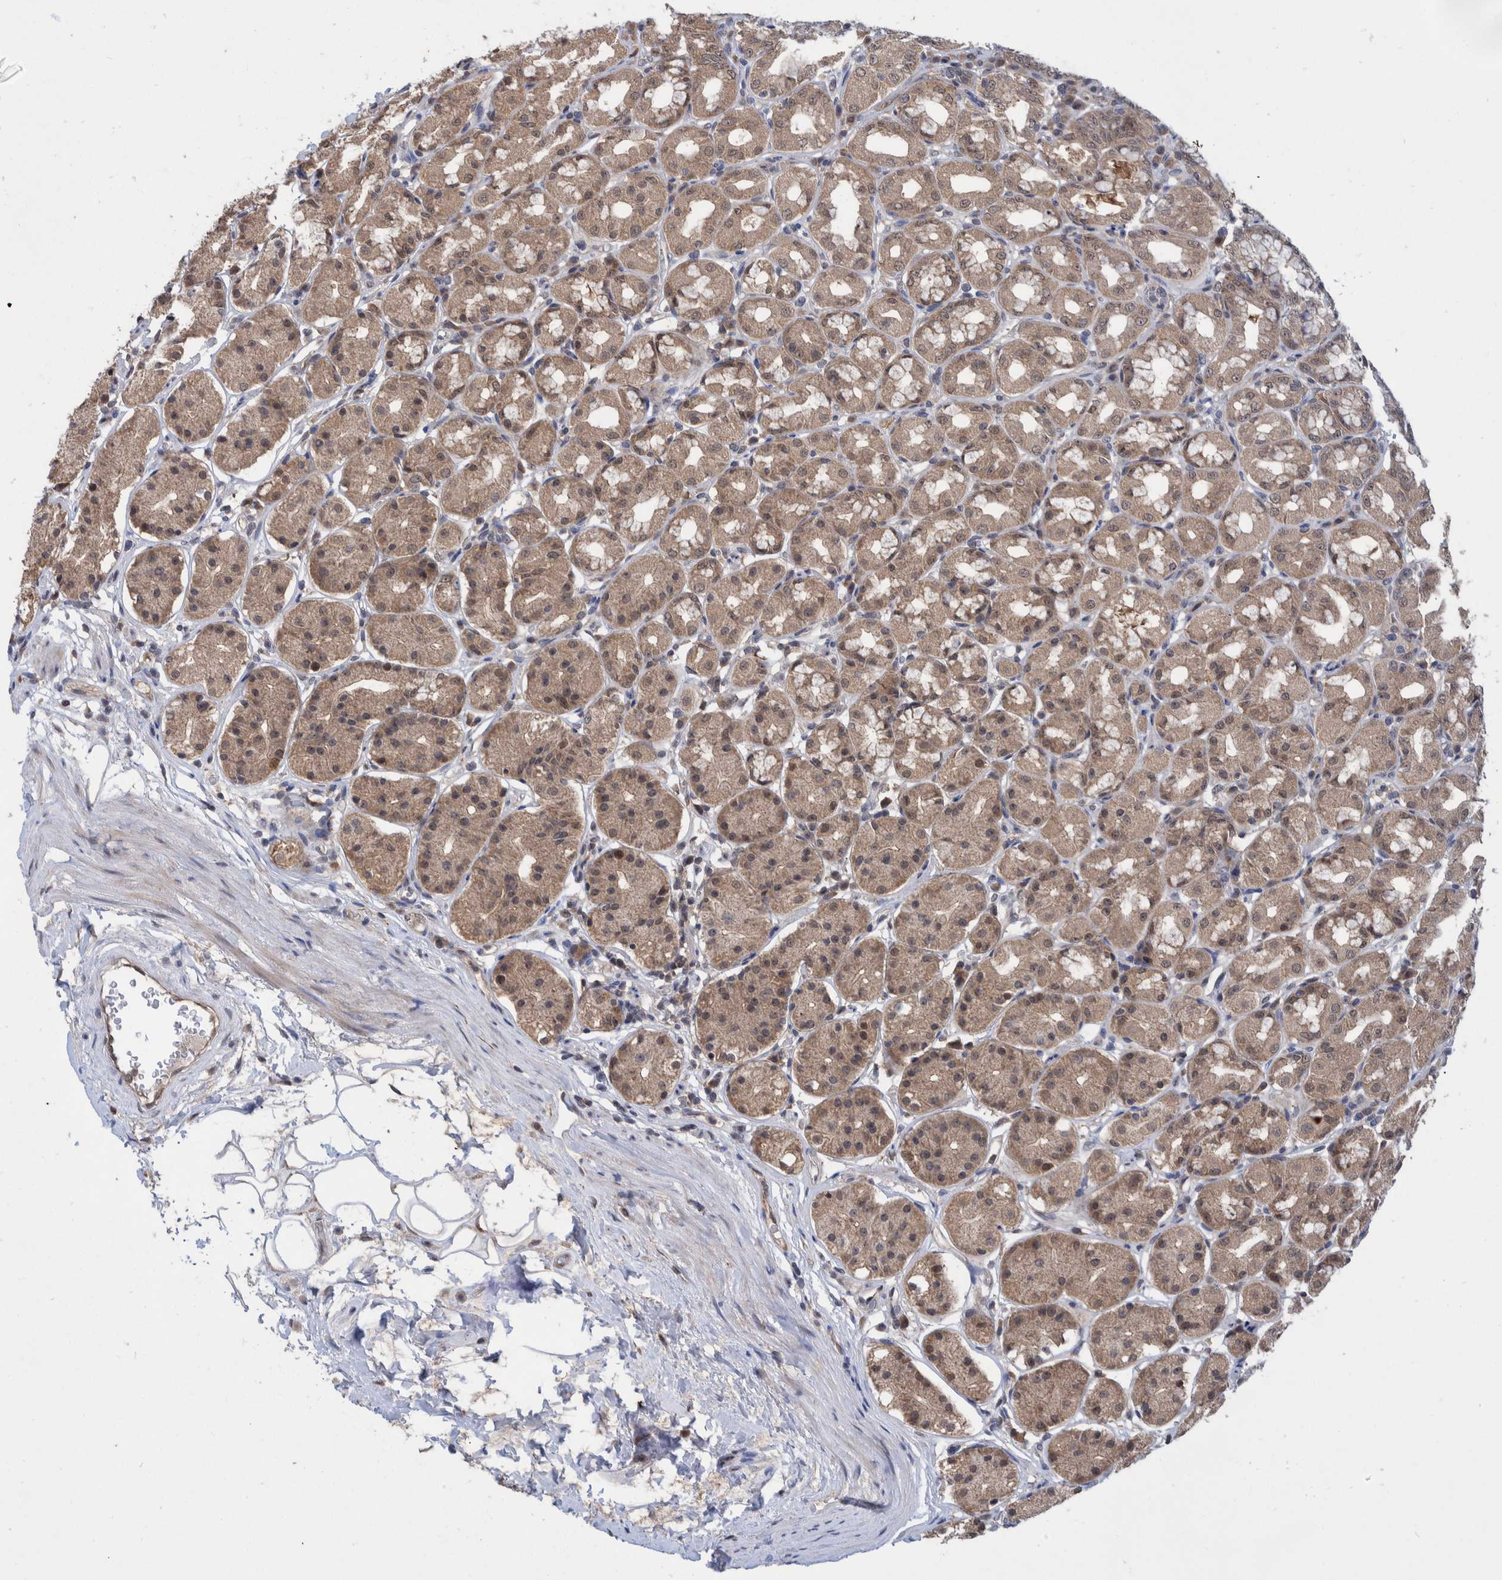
{"staining": {"intensity": "moderate", "quantity": ">75%", "location": "cytoplasmic/membranous,nuclear"}, "tissue": "stomach", "cell_type": "Glandular cells", "image_type": "normal", "snomed": [{"axis": "morphology", "description": "Normal tissue, NOS"}, {"axis": "topography", "description": "Stomach"}, {"axis": "topography", "description": "Stomach, lower"}], "caption": "Immunohistochemistry (IHC) histopathology image of unremarkable human stomach stained for a protein (brown), which shows medium levels of moderate cytoplasmic/membranous,nuclear expression in about >75% of glandular cells.", "gene": "PLPBP", "patient": {"sex": "female", "age": 56}}